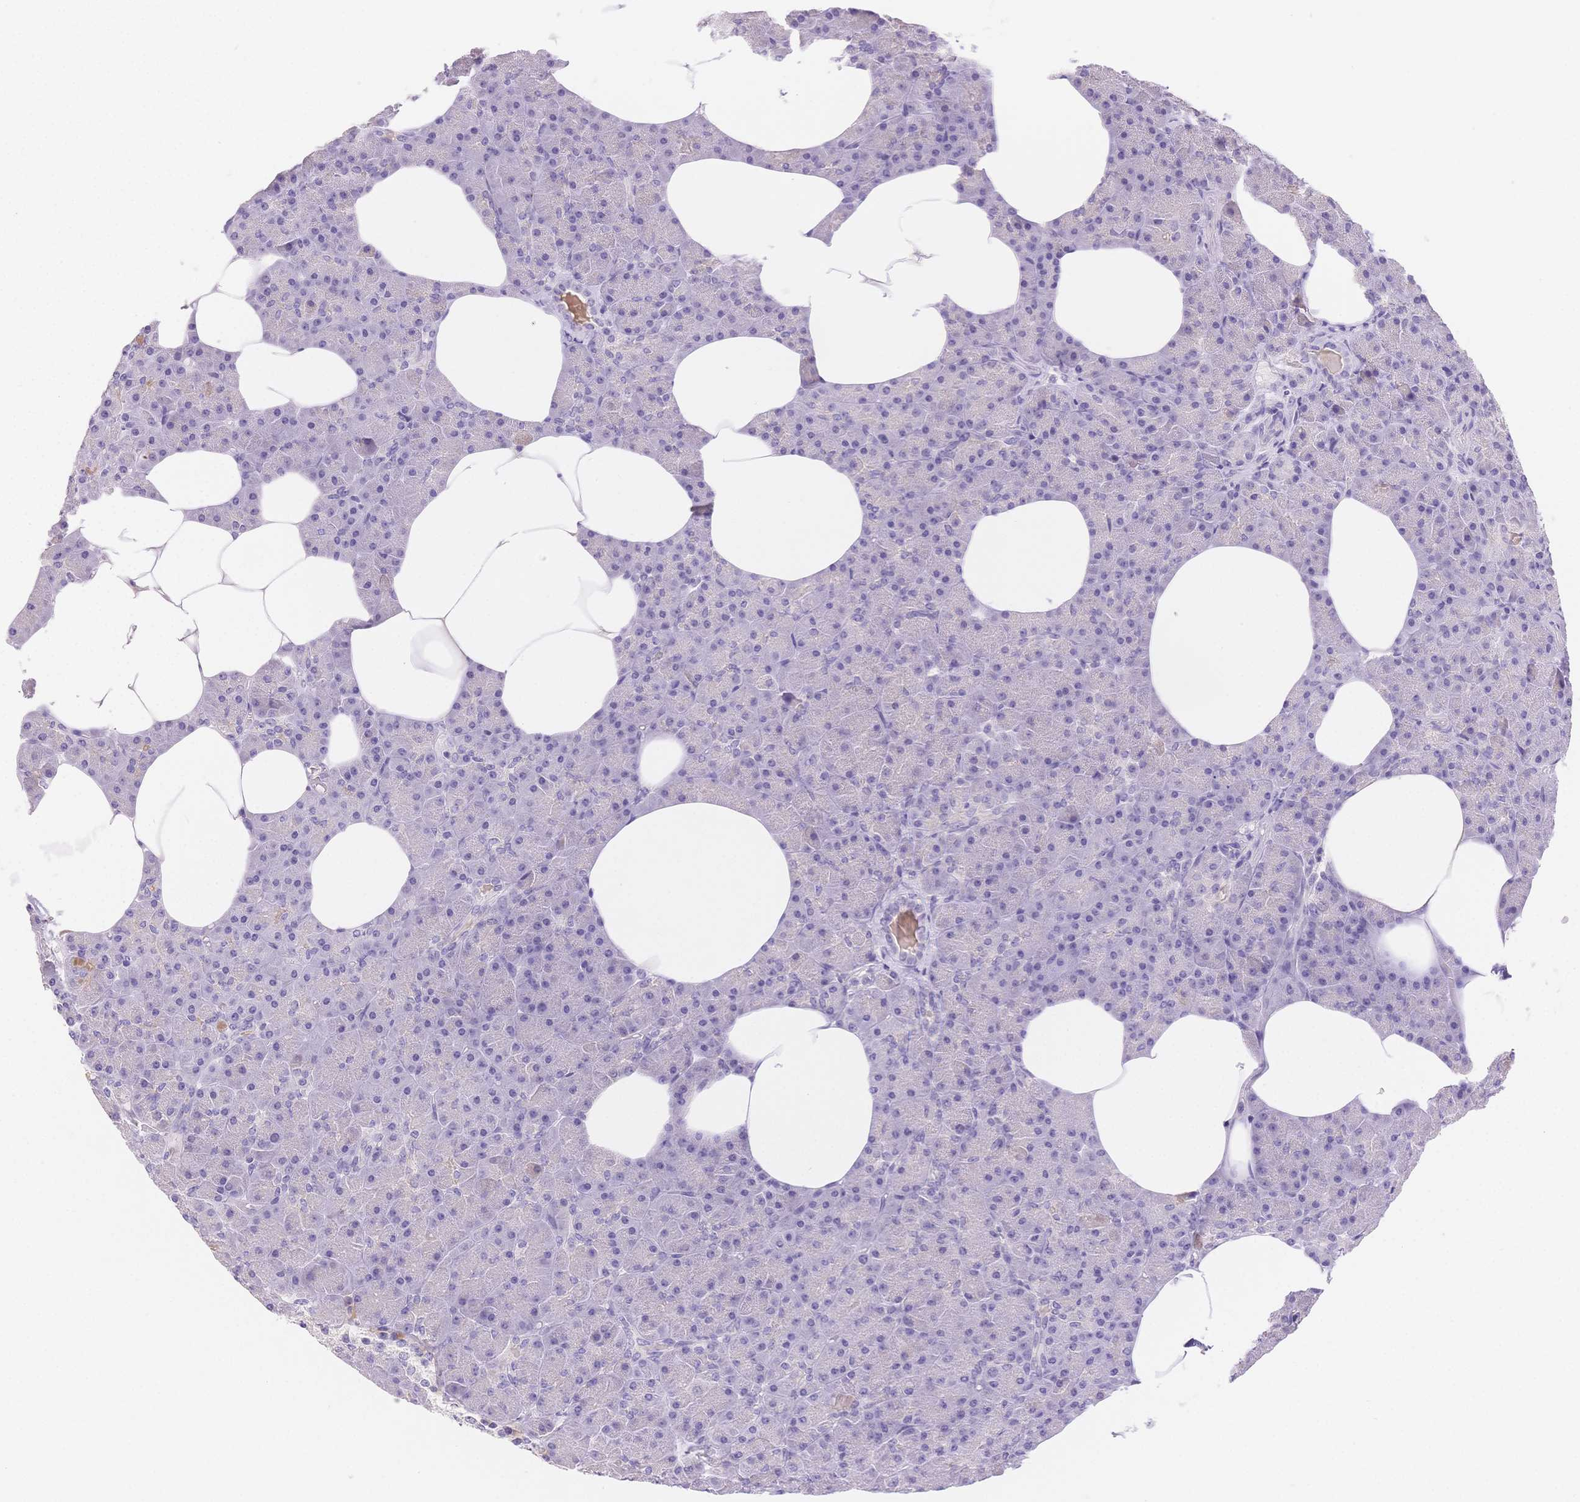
{"staining": {"intensity": "negative", "quantity": "none", "location": "none"}, "tissue": "pancreas", "cell_type": "Exocrine glandular cells", "image_type": "normal", "snomed": [{"axis": "morphology", "description": "Normal tissue, NOS"}, {"axis": "topography", "description": "Pancreas"}], "caption": "A high-resolution image shows IHC staining of normal pancreas, which shows no significant staining in exocrine glandular cells.", "gene": "MYOM1", "patient": {"sex": "female", "age": 45}}